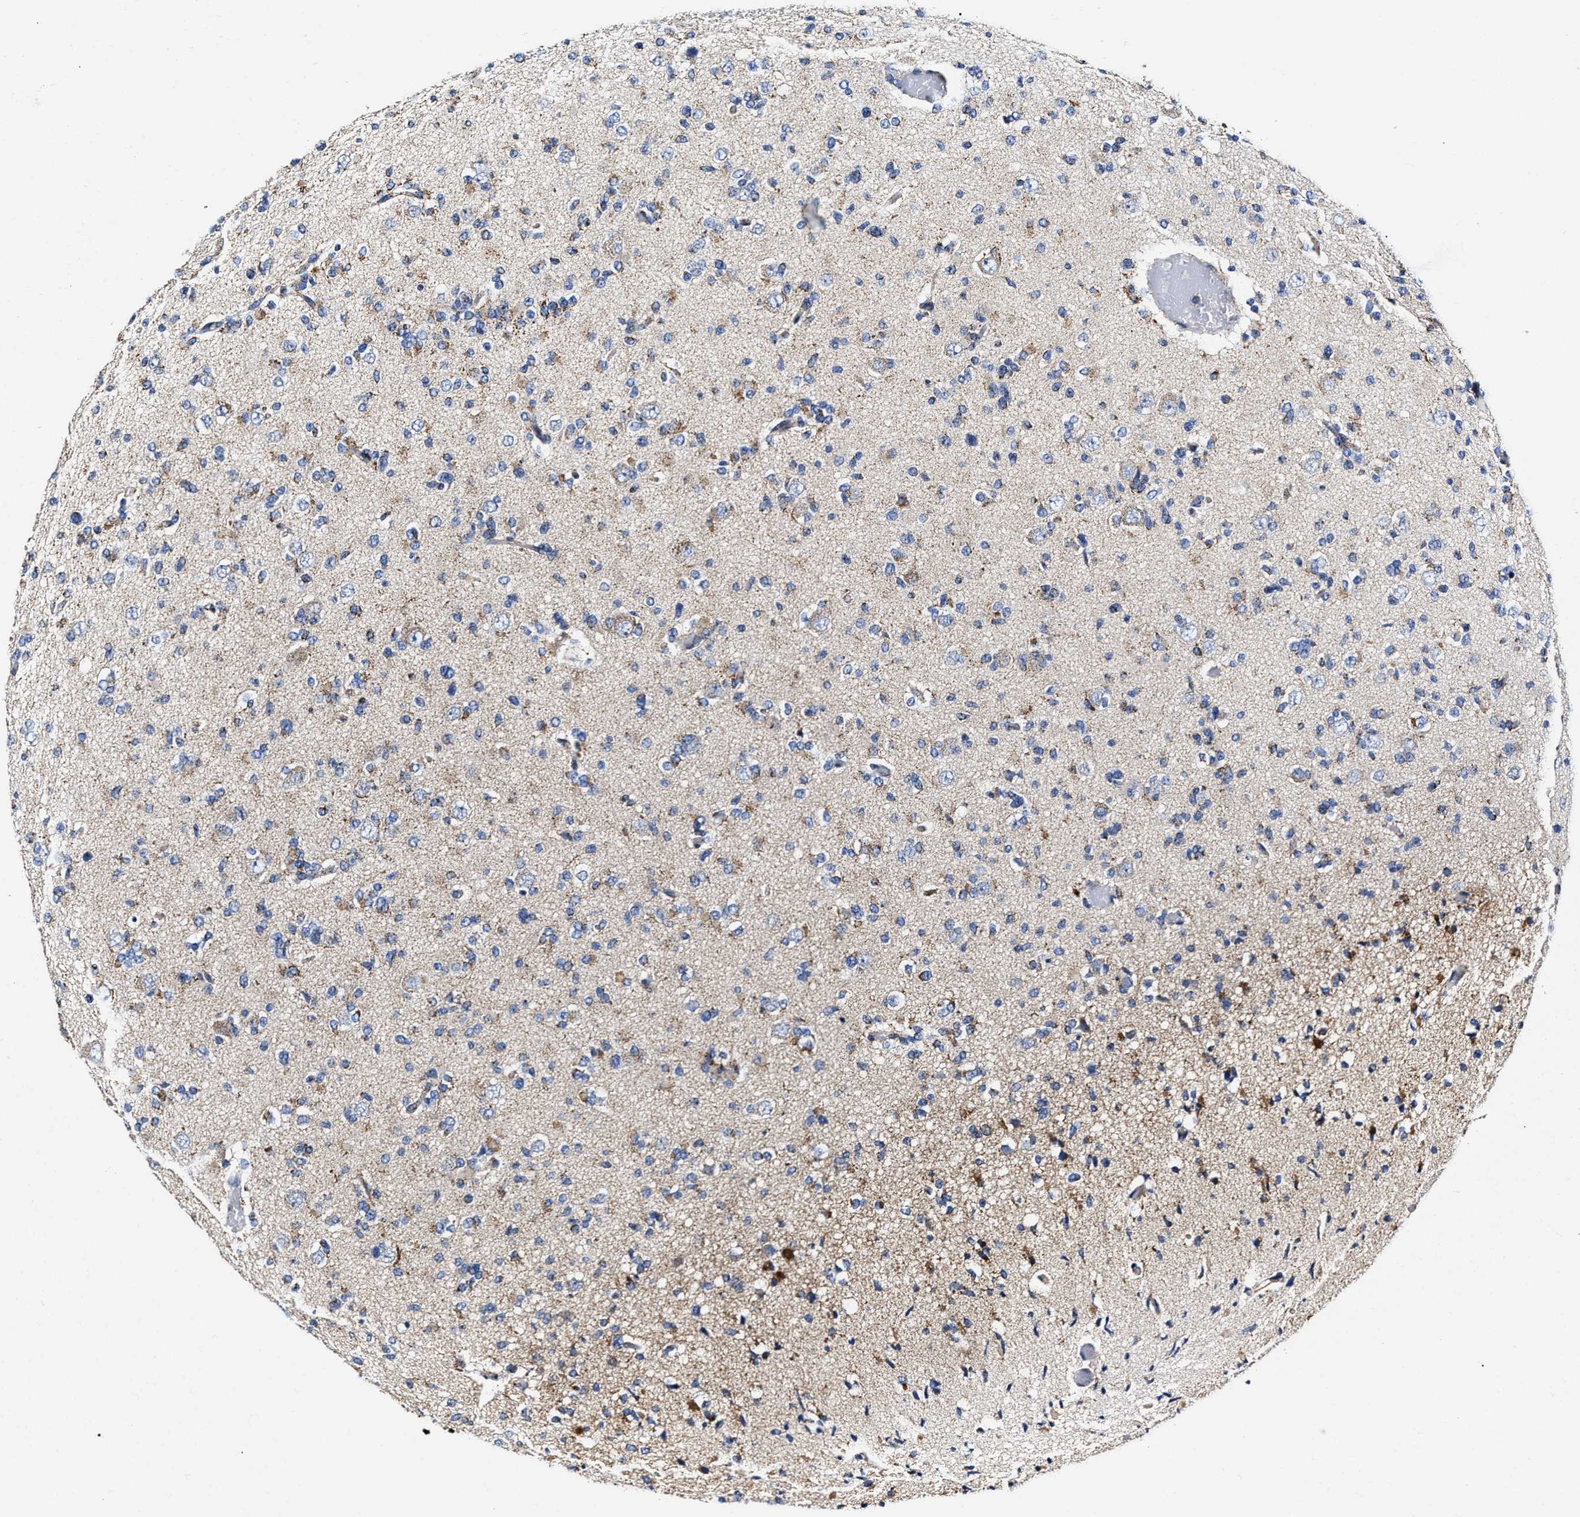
{"staining": {"intensity": "moderate", "quantity": "<25%", "location": "cytoplasmic/membranous"}, "tissue": "glioma", "cell_type": "Tumor cells", "image_type": "cancer", "snomed": [{"axis": "morphology", "description": "Glioma, malignant, Low grade"}, {"axis": "topography", "description": "Brain"}], "caption": "Immunohistochemistry of malignant glioma (low-grade) displays low levels of moderate cytoplasmic/membranous expression in approximately <25% of tumor cells.", "gene": "HINT2", "patient": {"sex": "female", "age": 22}}